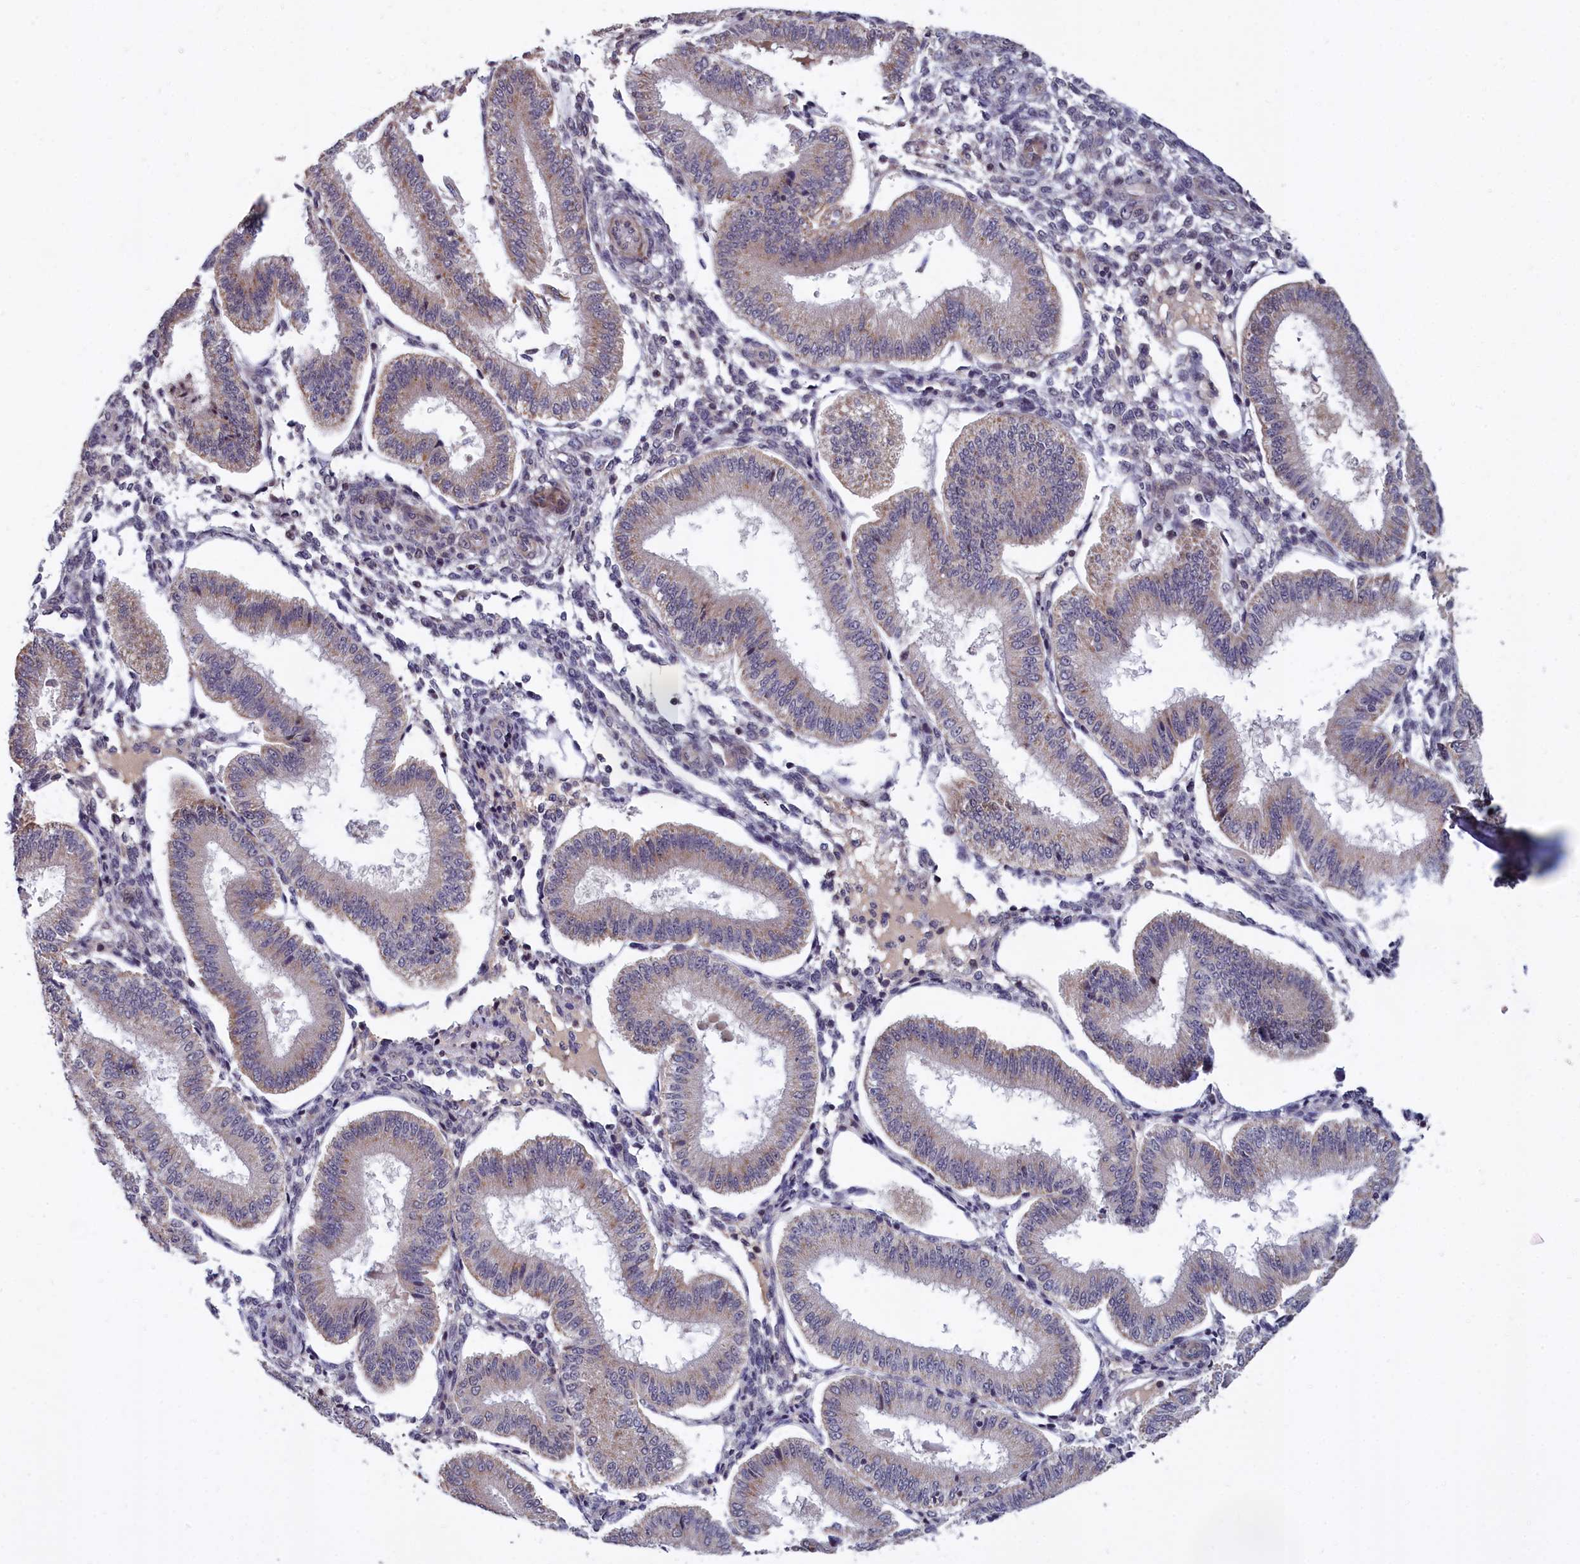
{"staining": {"intensity": "negative", "quantity": "none", "location": "none"}, "tissue": "endometrium", "cell_type": "Cells in endometrial stroma", "image_type": "normal", "snomed": [{"axis": "morphology", "description": "Normal tissue, NOS"}, {"axis": "topography", "description": "Endometrium"}], "caption": "High power microscopy image of an immunohistochemistry image of unremarkable endometrium, revealing no significant staining in cells in endometrial stroma. The staining is performed using DAB brown chromogen with nuclei counter-stained in using hematoxylin.", "gene": "EPB41L4B", "patient": {"sex": "female", "age": 39}}